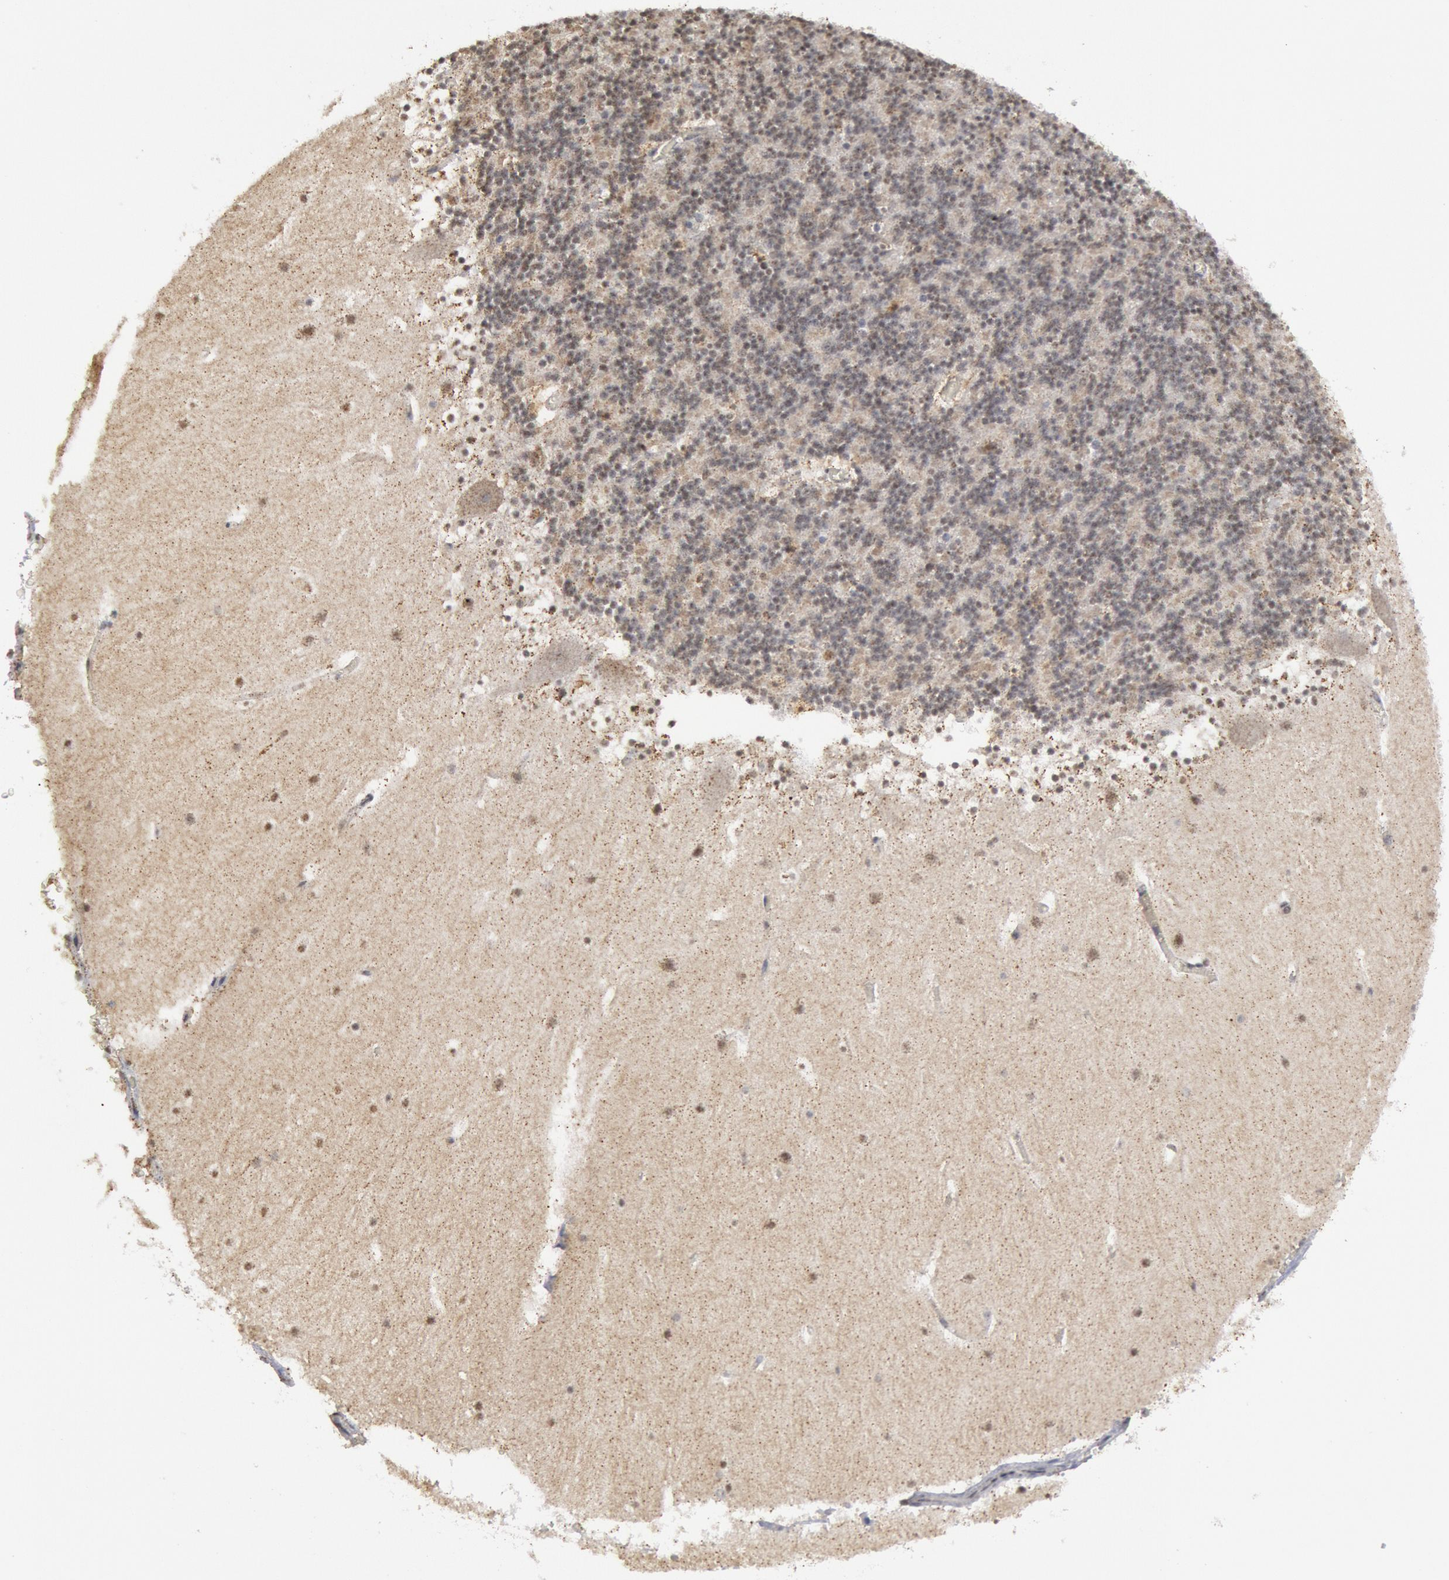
{"staining": {"intensity": "weak", "quantity": "25%-75%", "location": "cytoplasmic/membranous"}, "tissue": "cerebellum", "cell_type": "Cells in granular layer", "image_type": "normal", "snomed": [{"axis": "morphology", "description": "Normal tissue, NOS"}, {"axis": "topography", "description": "Cerebellum"}], "caption": "Cerebellum stained with DAB (3,3'-diaminobenzidine) immunohistochemistry (IHC) demonstrates low levels of weak cytoplasmic/membranous staining in approximately 25%-75% of cells in granular layer. The protein is stained brown, and the nuclei are stained in blue (DAB IHC with brightfield microscopy, high magnification).", "gene": "CASP9", "patient": {"sex": "male", "age": 45}}